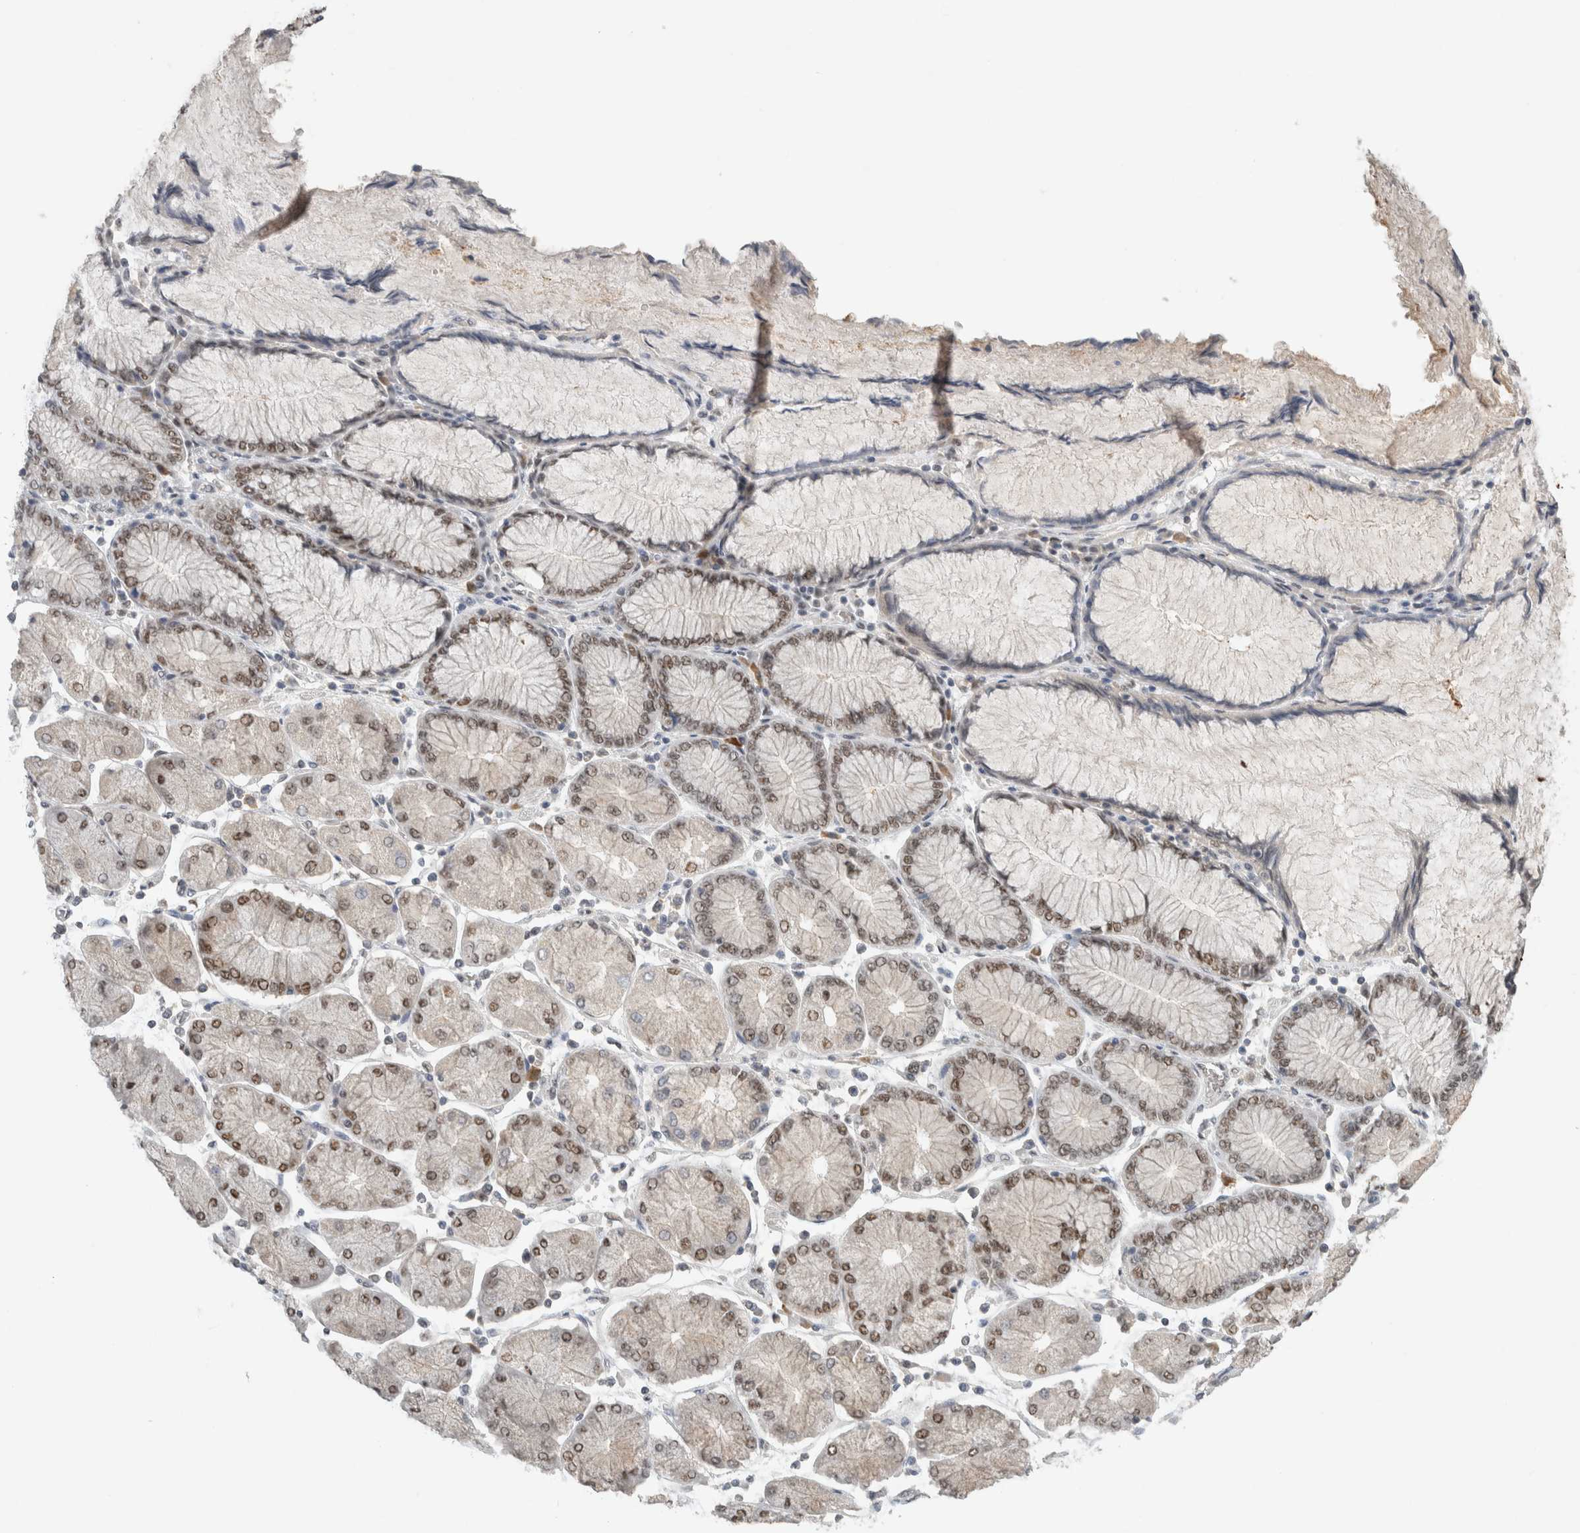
{"staining": {"intensity": "strong", "quantity": "25%-75%", "location": "nuclear"}, "tissue": "stomach cancer", "cell_type": "Tumor cells", "image_type": "cancer", "snomed": [{"axis": "morphology", "description": "Normal tissue, NOS"}, {"axis": "morphology", "description": "Adenocarcinoma, NOS"}, {"axis": "topography", "description": "Stomach, upper"}, {"axis": "topography", "description": "Stomach"}], "caption": "A high amount of strong nuclear staining is appreciated in about 25%-75% of tumor cells in stomach cancer (adenocarcinoma) tissue.", "gene": "DDX42", "patient": {"sex": "male", "age": 59}}